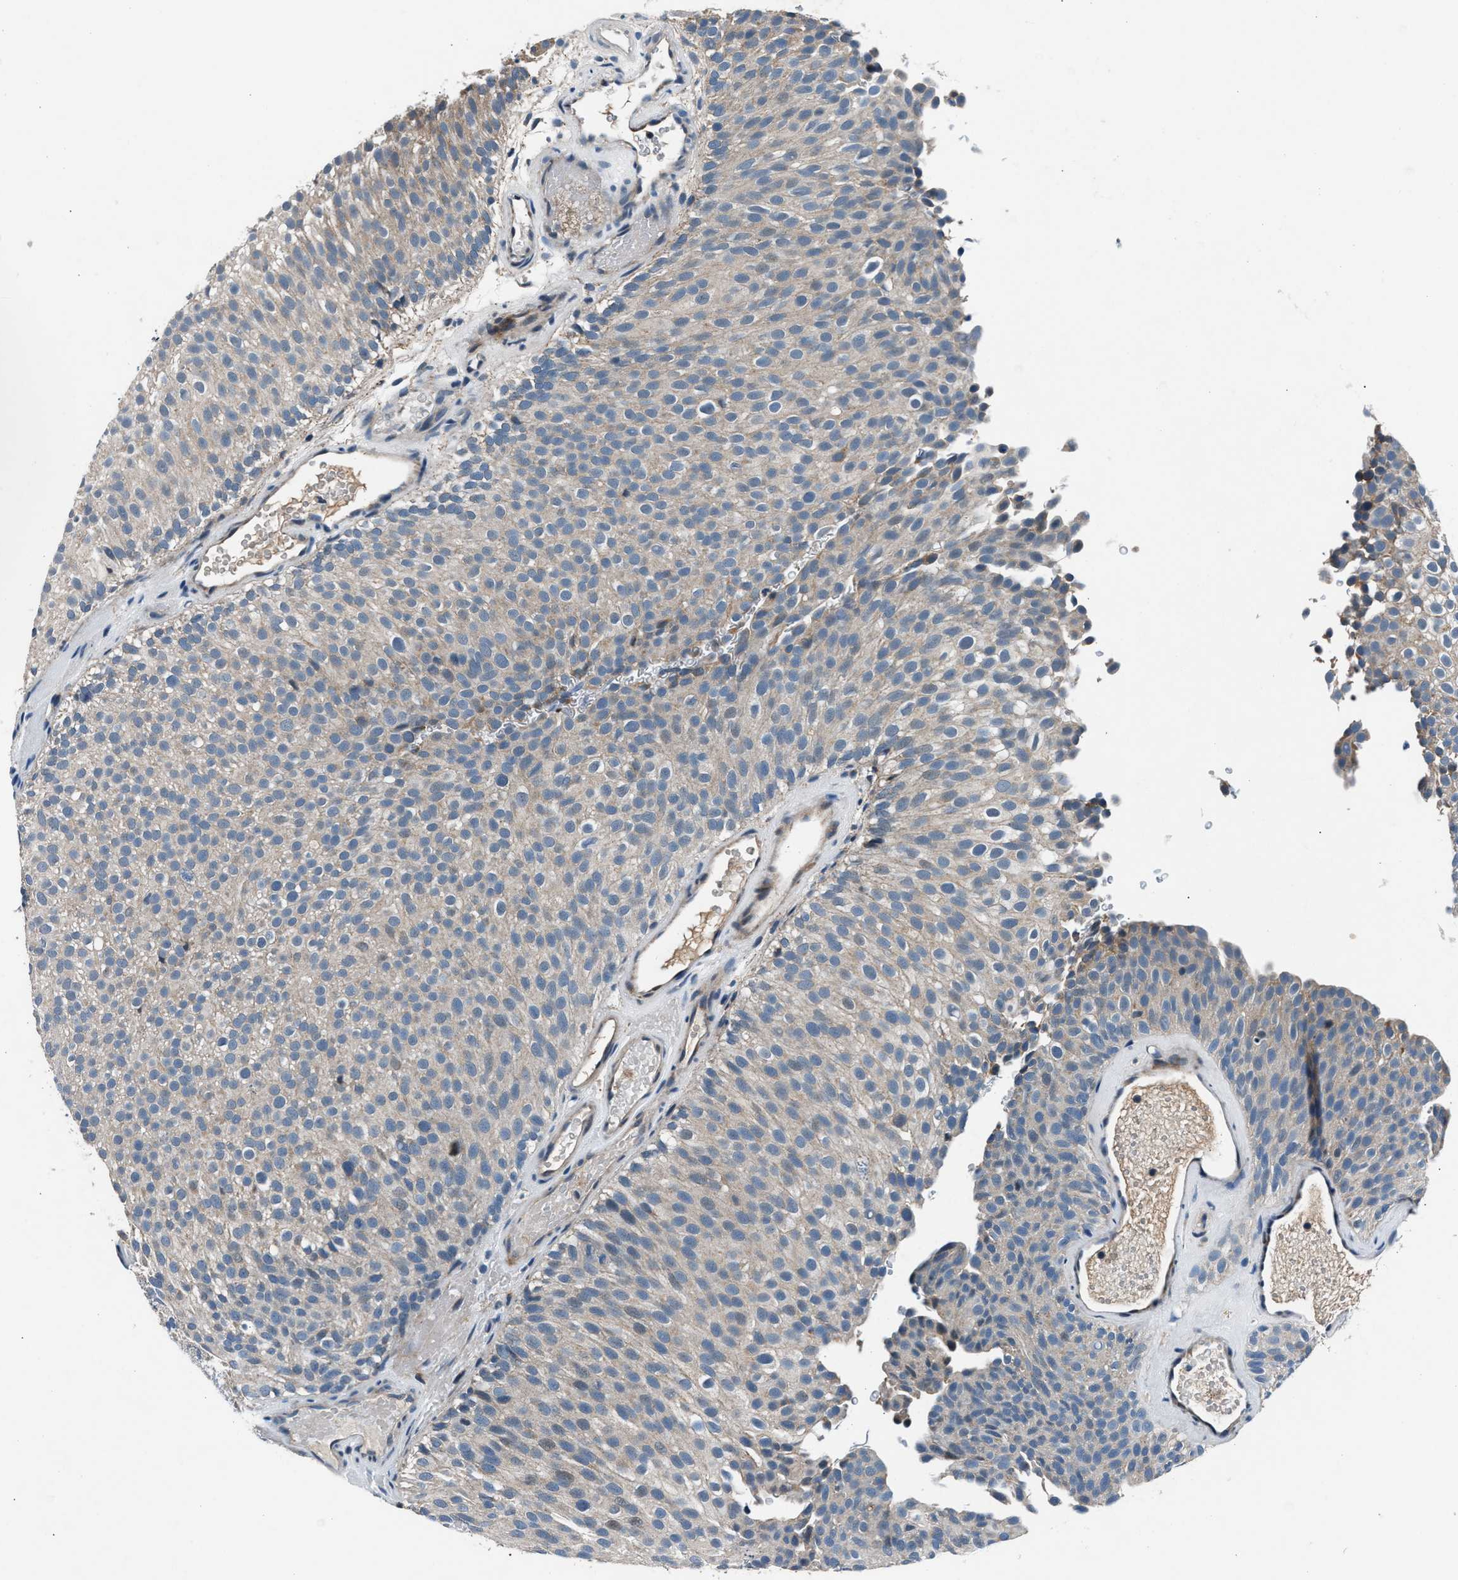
{"staining": {"intensity": "weak", "quantity": "<25%", "location": "cytoplasmic/membranous"}, "tissue": "urothelial cancer", "cell_type": "Tumor cells", "image_type": "cancer", "snomed": [{"axis": "morphology", "description": "Urothelial carcinoma, Low grade"}, {"axis": "topography", "description": "Urinary bladder"}], "caption": "The micrograph displays no significant positivity in tumor cells of urothelial carcinoma (low-grade).", "gene": "DENND6B", "patient": {"sex": "male", "age": 78}}